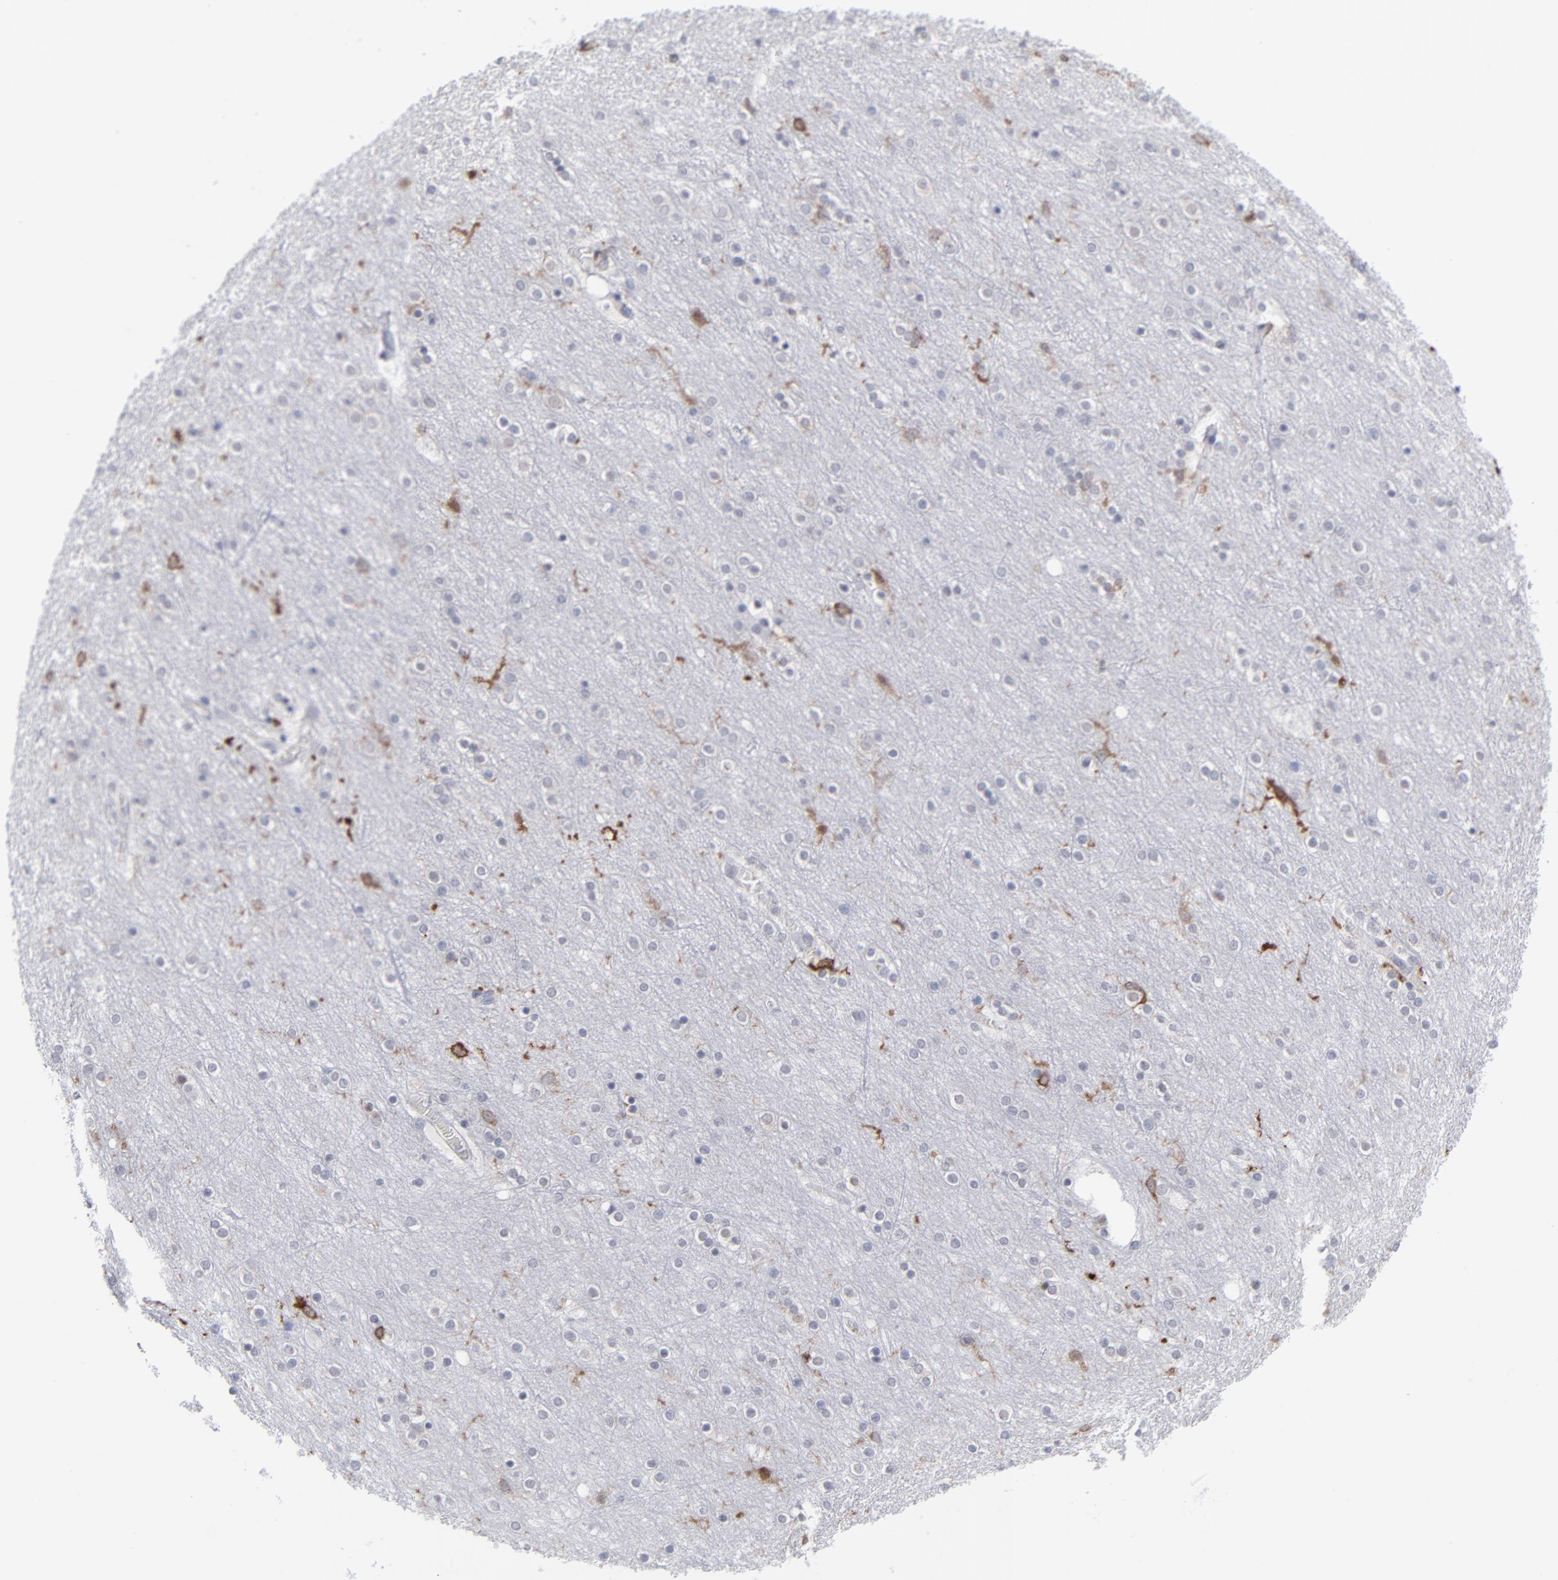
{"staining": {"intensity": "weak", "quantity": "25%-75%", "location": "cytoplasmic/membranous"}, "tissue": "cerebral cortex", "cell_type": "Endothelial cells", "image_type": "normal", "snomed": [{"axis": "morphology", "description": "Normal tissue, NOS"}, {"axis": "topography", "description": "Cerebral cortex"}], "caption": "Human cerebral cortex stained for a protein (brown) reveals weak cytoplasmic/membranous positive staining in approximately 25%-75% of endothelial cells.", "gene": "CCR2", "patient": {"sex": "female", "age": 54}}